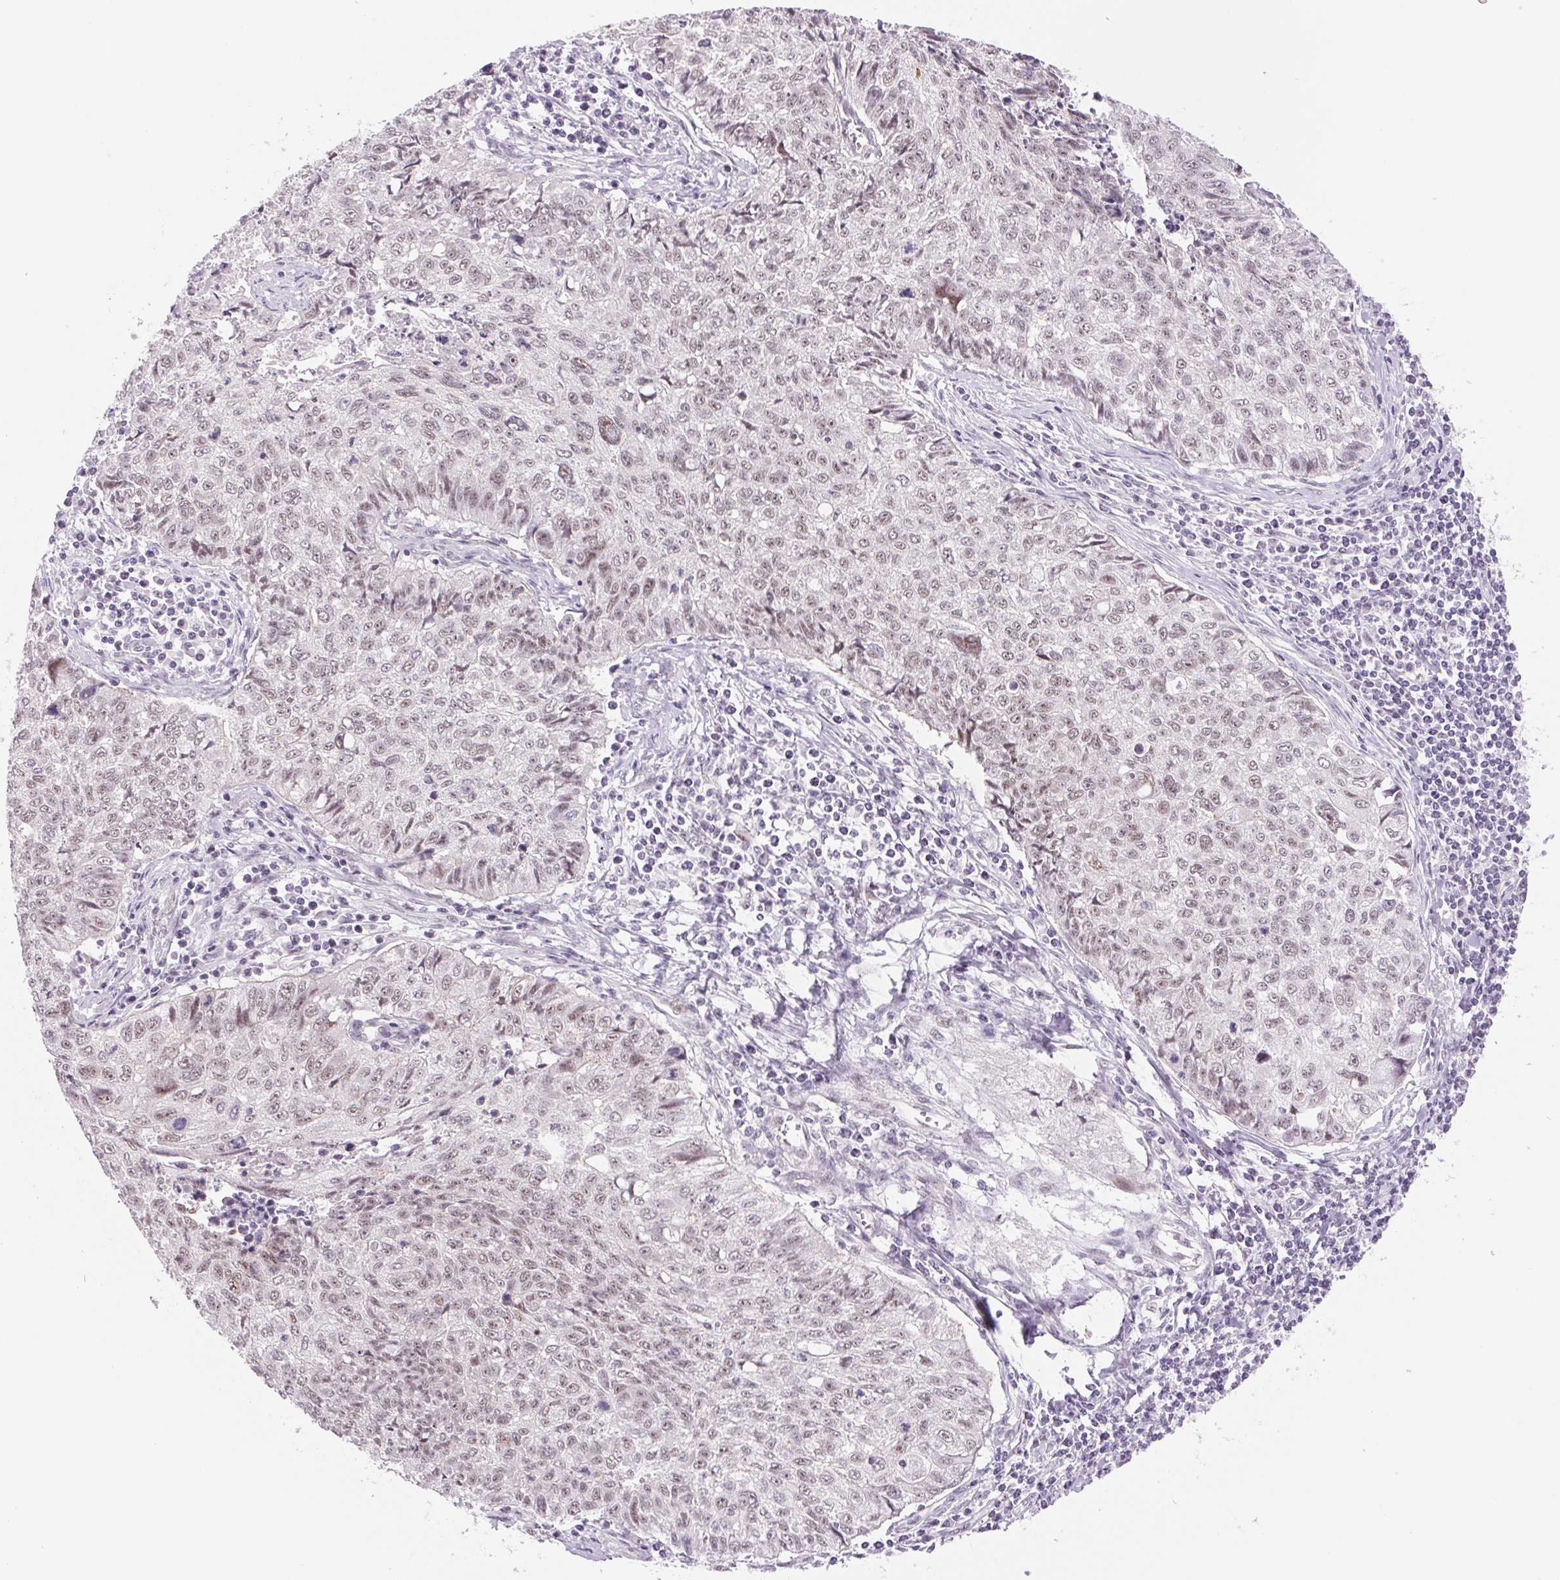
{"staining": {"intensity": "weak", "quantity": ">75%", "location": "nuclear"}, "tissue": "lung cancer", "cell_type": "Tumor cells", "image_type": "cancer", "snomed": [{"axis": "morphology", "description": "Normal morphology"}, {"axis": "morphology", "description": "Aneuploidy"}, {"axis": "morphology", "description": "Squamous cell carcinoma, NOS"}, {"axis": "topography", "description": "Lymph node"}, {"axis": "topography", "description": "Lung"}], "caption": "There is low levels of weak nuclear staining in tumor cells of aneuploidy (lung), as demonstrated by immunohistochemical staining (brown color).", "gene": "ZC3H14", "patient": {"sex": "female", "age": 76}}